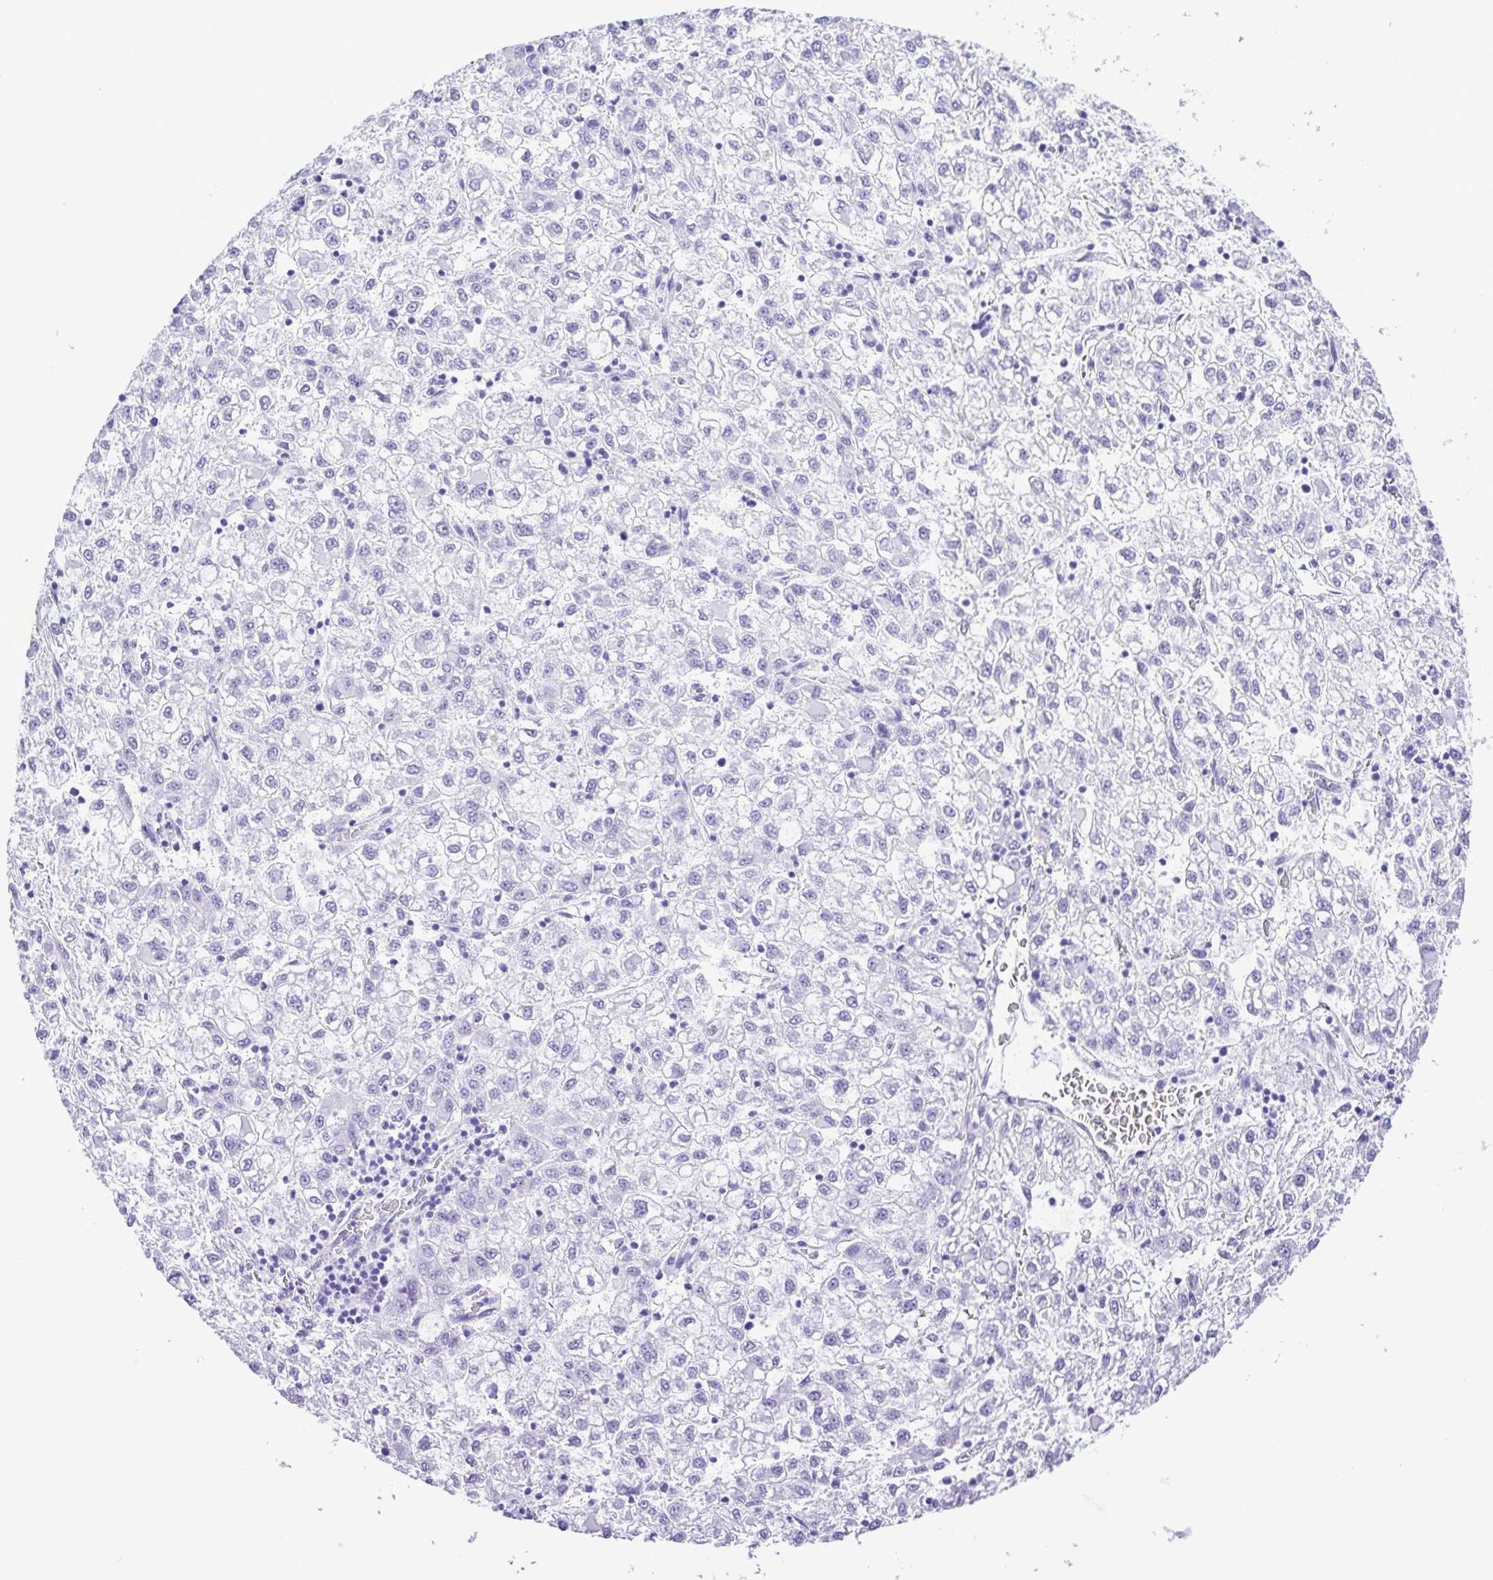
{"staining": {"intensity": "negative", "quantity": "none", "location": "none"}, "tissue": "liver cancer", "cell_type": "Tumor cells", "image_type": "cancer", "snomed": [{"axis": "morphology", "description": "Carcinoma, Hepatocellular, NOS"}, {"axis": "topography", "description": "Liver"}], "caption": "IHC image of human liver cancer (hepatocellular carcinoma) stained for a protein (brown), which reveals no positivity in tumor cells. Nuclei are stained in blue.", "gene": "SYT1", "patient": {"sex": "male", "age": 40}}